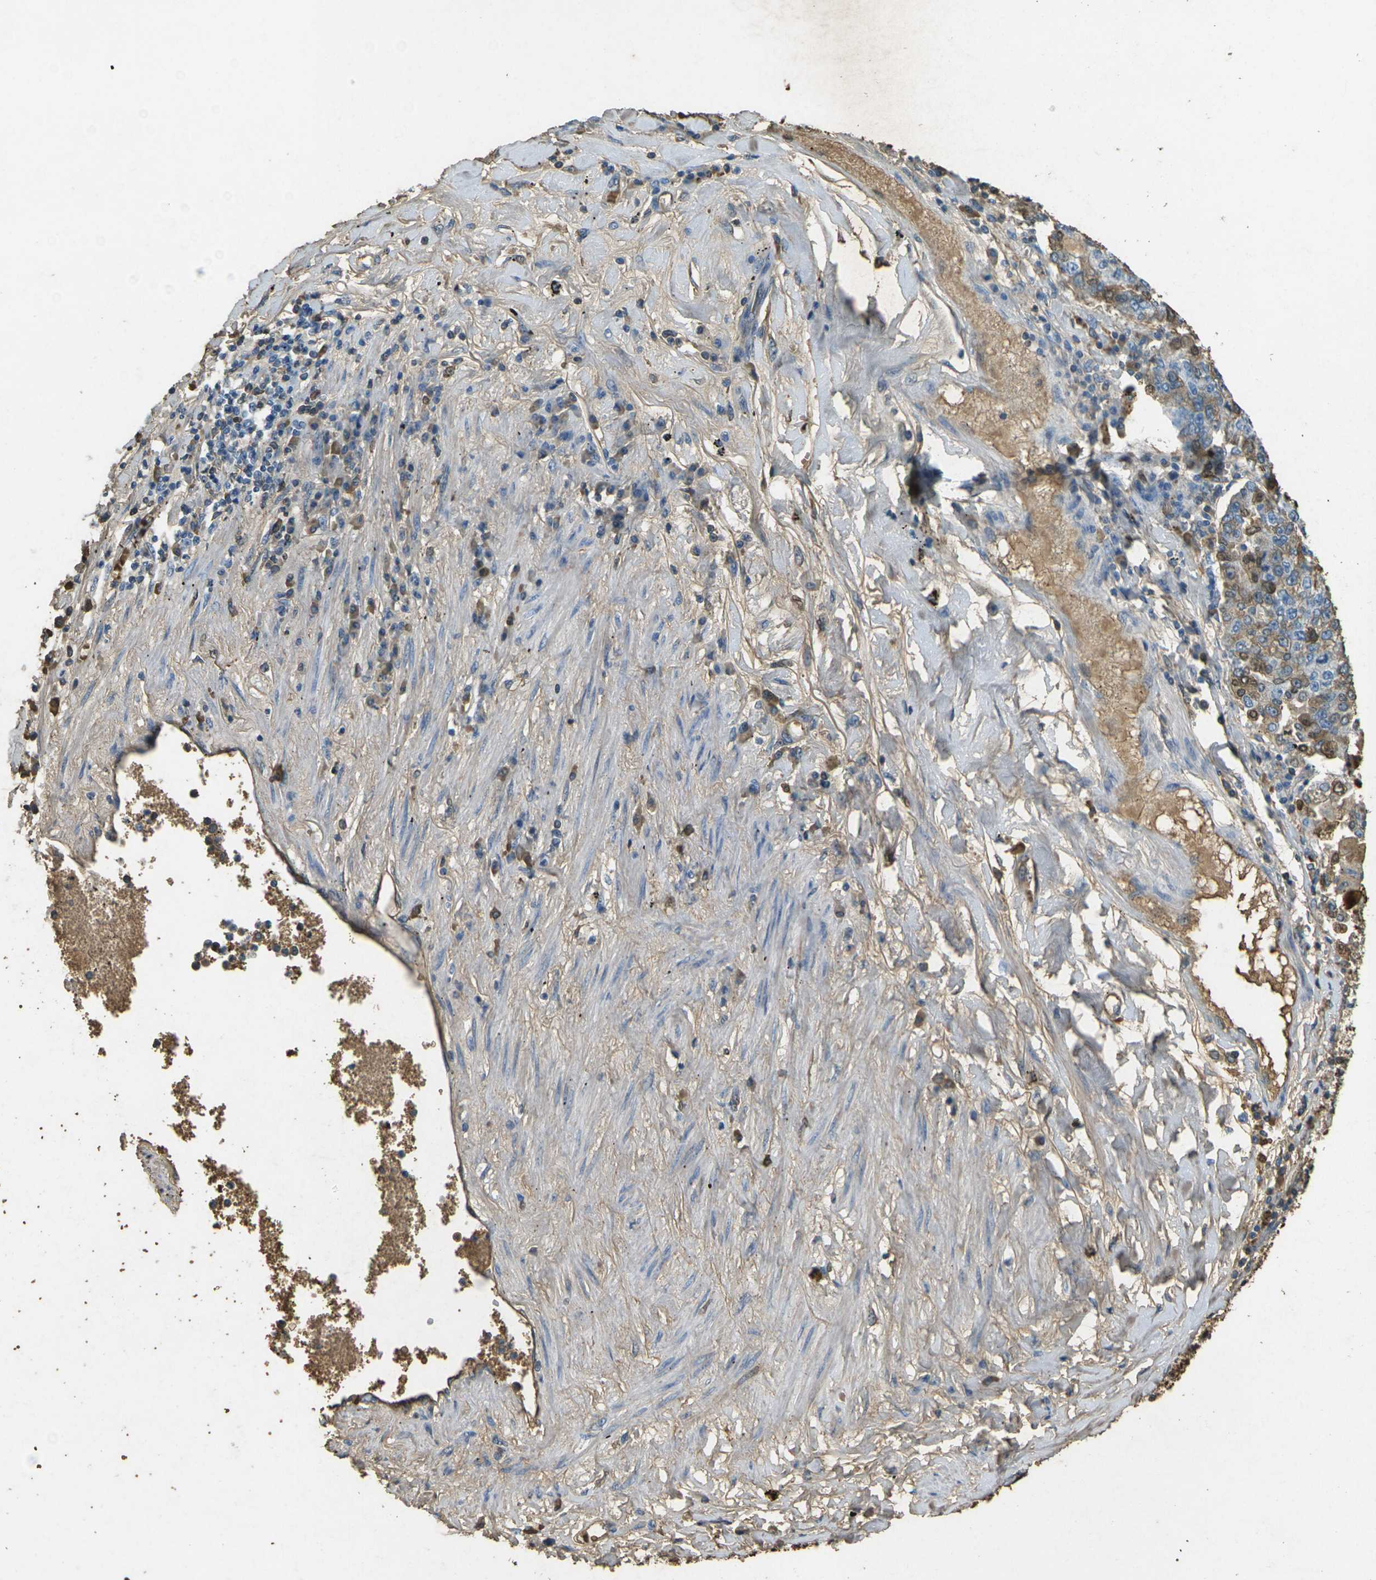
{"staining": {"intensity": "moderate", "quantity": ">75%", "location": "cytoplasmic/membranous"}, "tissue": "lung cancer", "cell_type": "Tumor cells", "image_type": "cancer", "snomed": [{"axis": "morphology", "description": "Adenocarcinoma, NOS"}, {"axis": "topography", "description": "Lung"}], "caption": "Protein staining shows moderate cytoplasmic/membranous expression in about >75% of tumor cells in lung cancer (adenocarcinoma). (brown staining indicates protein expression, while blue staining denotes nuclei).", "gene": "HBB", "patient": {"sex": "male", "age": 49}}